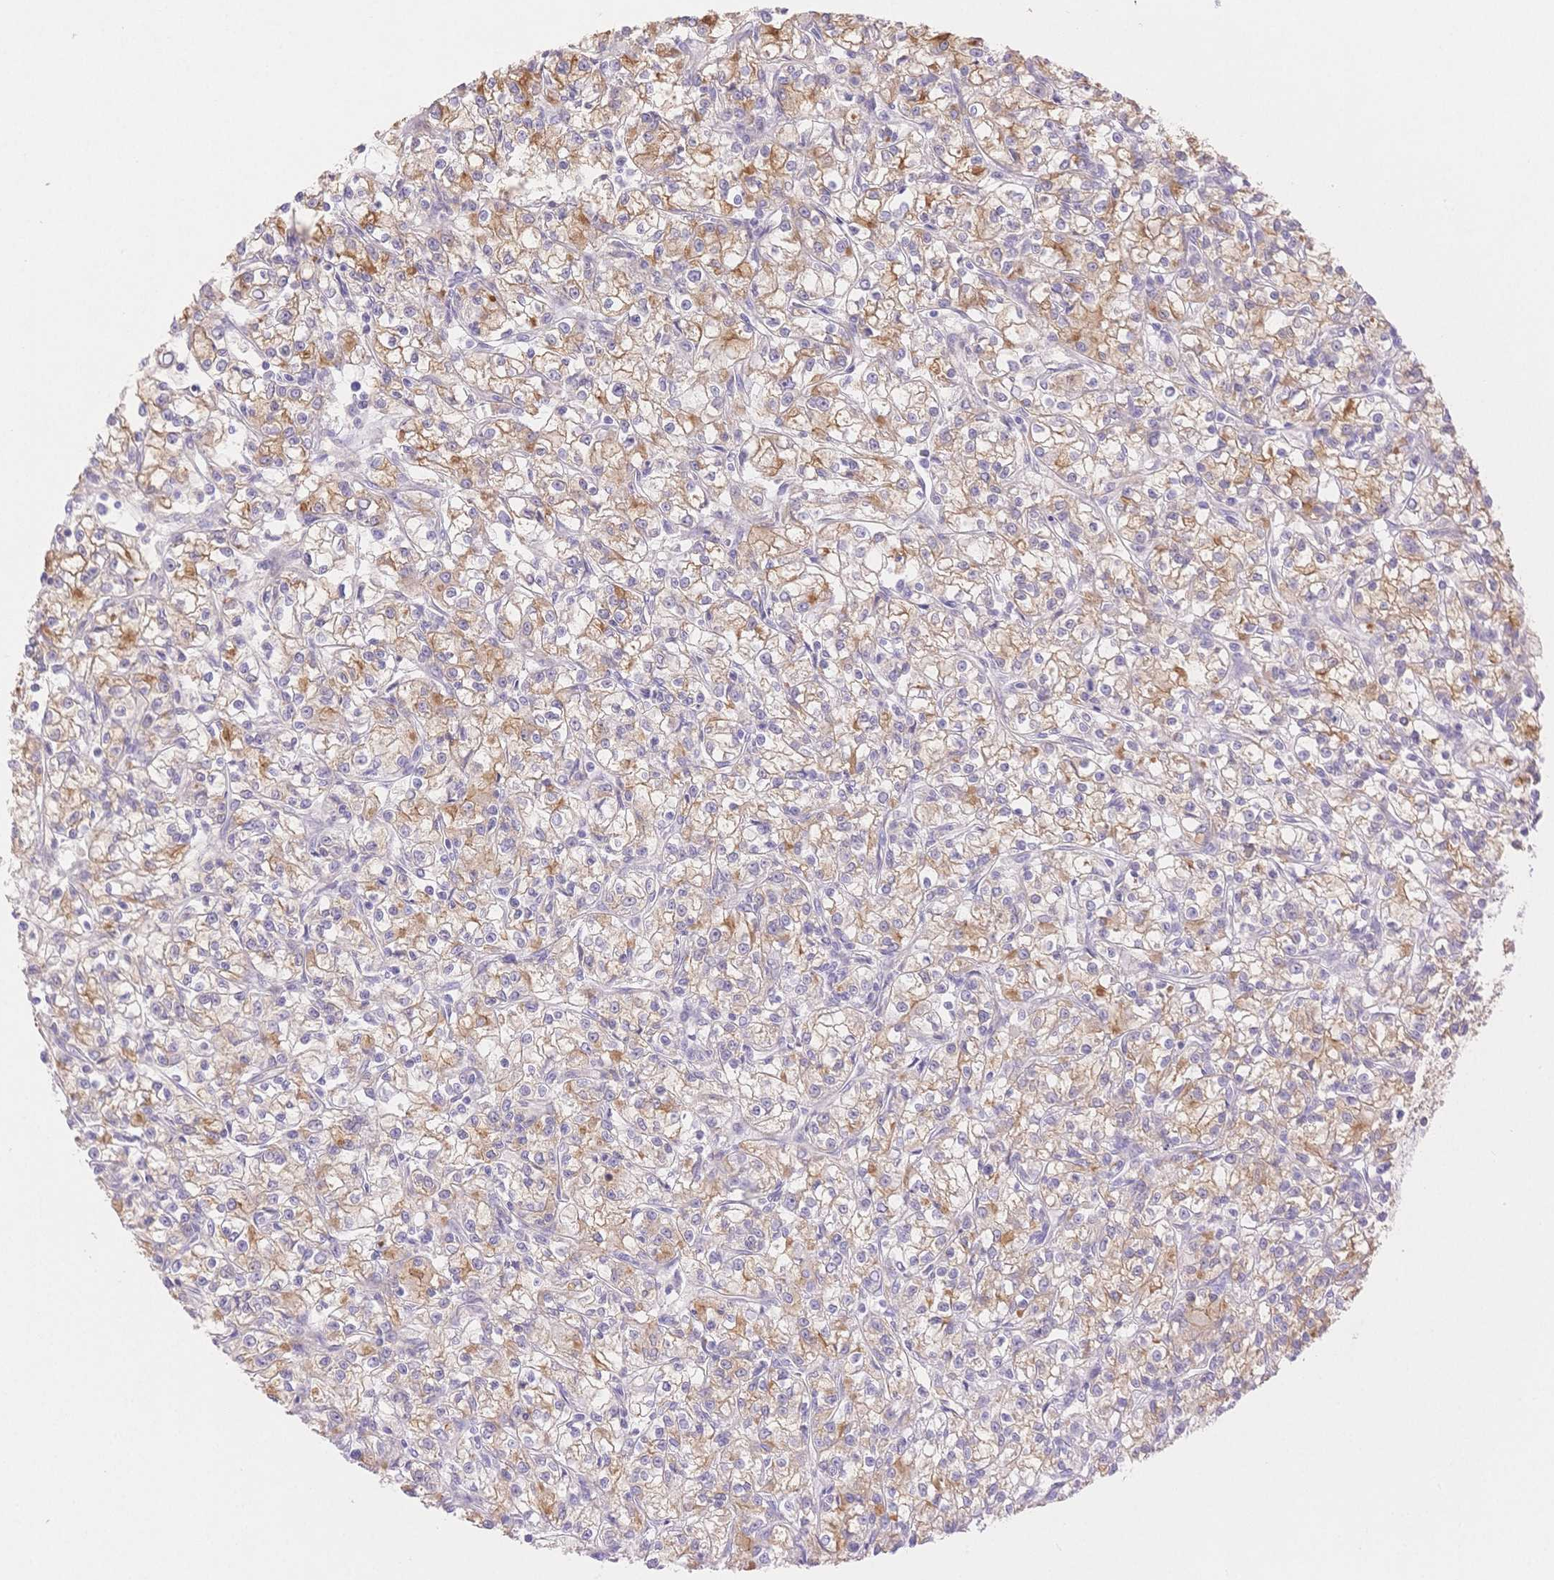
{"staining": {"intensity": "moderate", "quantity": "25%-75%", "location": "cytoplasmic/membranous"}, "tissue": "renal cancer", "cell_type": "Tumor cells", "image_type": "cancer", "snomed": [{"axis": "morphology", "description": "Adenocarcinoma, NOS"}, {"axis": "topography", "description": "Kidney"}], "caption": "The photomicrograph shows staining of renal adenocarcinoma, revealing moderate cytoplasmic/membranous protein staining (brown color) within tumor cells. Using DAB (brown) and hematoxylin (blue) stains, captured at high magnification using brightfield microscopy.", "gene": "WDR54", "patient": {"sex": "female", "age": 59}}